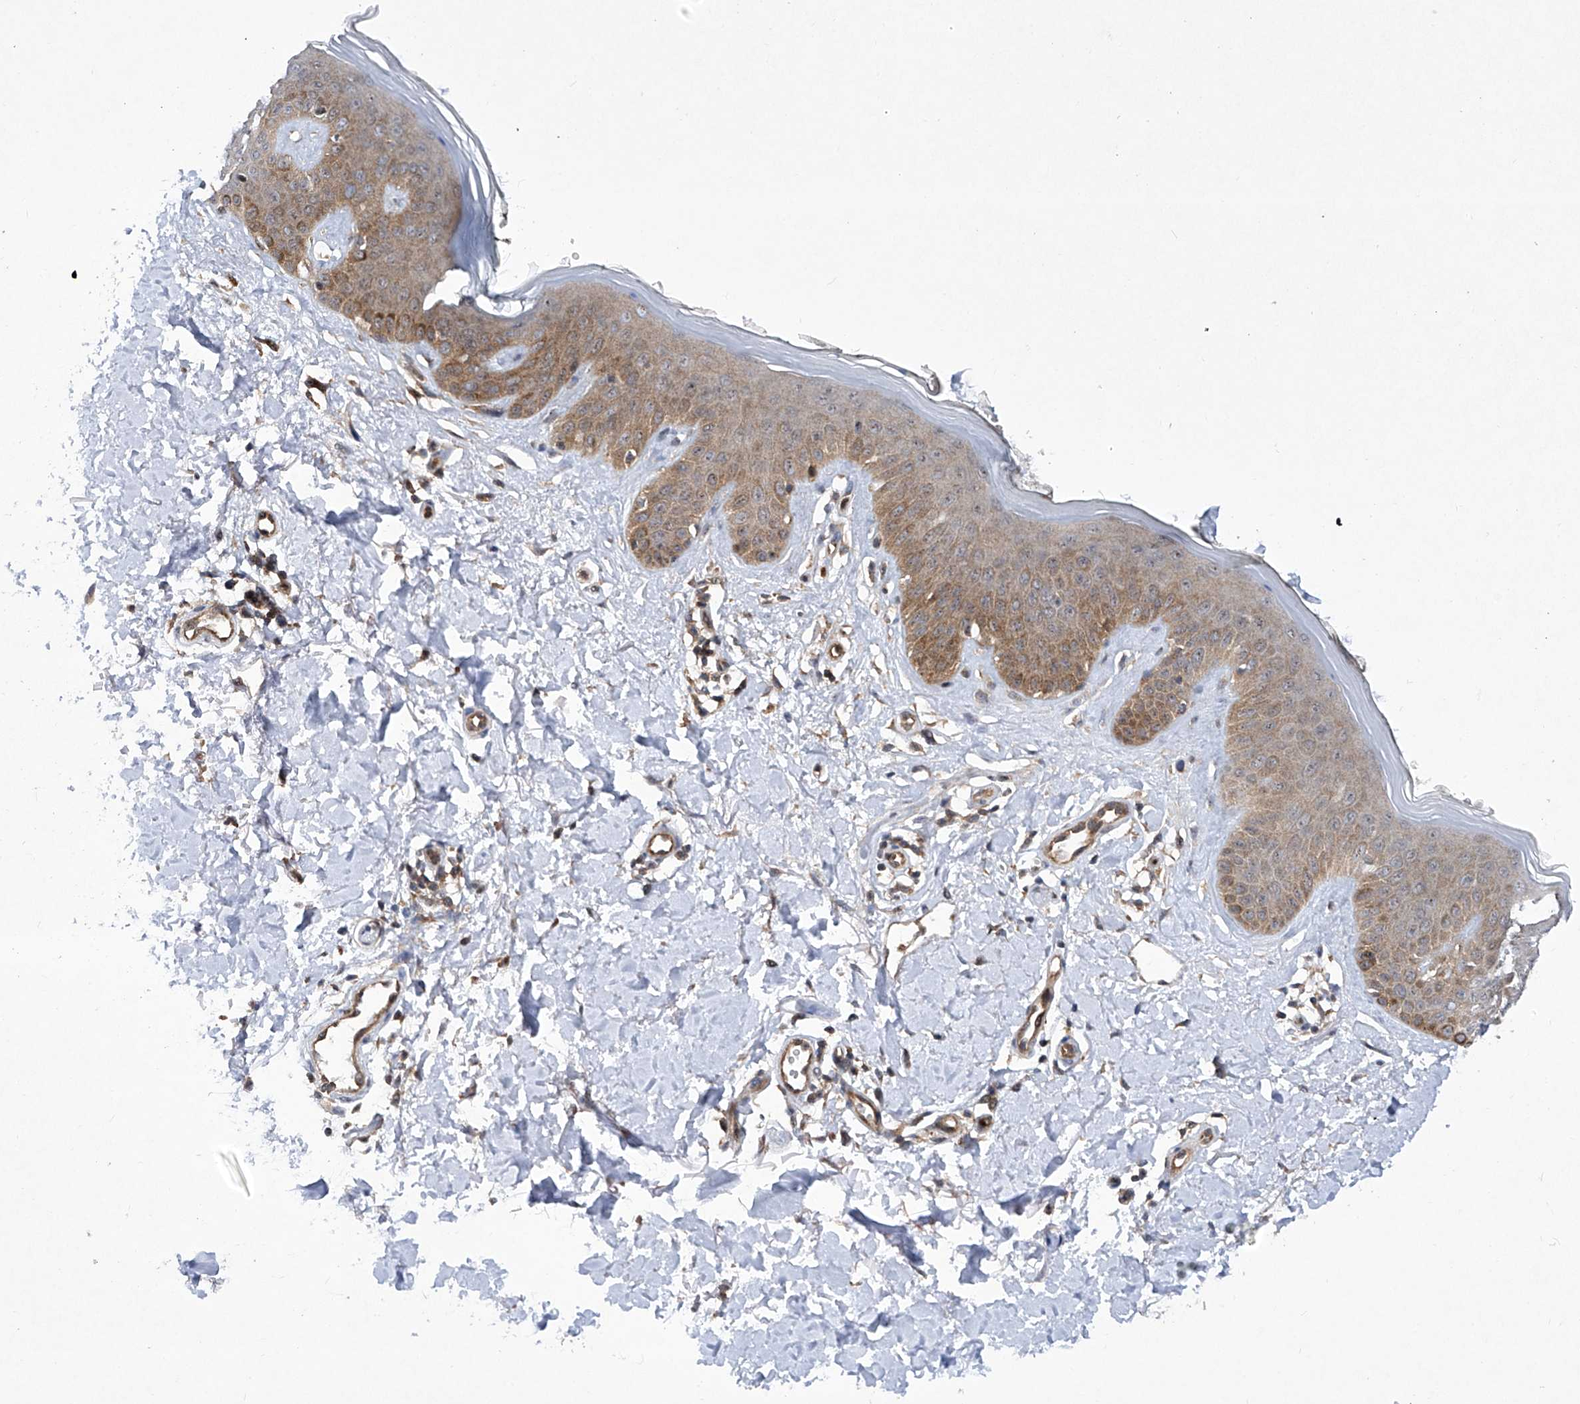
{"staining": {"intensity": "moderate", "quantity": ">75%", "location": "cytoplasmic/membranous"}, "tissue": "skin", "cell_type": "Fibroblasts", "image_type": "normal", "snomed": [{"axis": "morphology", "description": "Normal tissue, NOS"}, {"axis": "topography", "description": "Skin"}], "caption": "A high-resolution micrograph shows immunohistochemistry (IHC) staining of benign skin, which exhibits moderate cytoplasmic/membranous positivity in approximately >75% of fibroblasts. The staining was performed using DAB (3,3'-diaminobenzidine) to visualize the protein expression in brown, while the nuclei were stained in blue with hematoxylin (Magnification: 20x).", "gene": "CISH", "patient": {"sex": "female", "age": 64}}